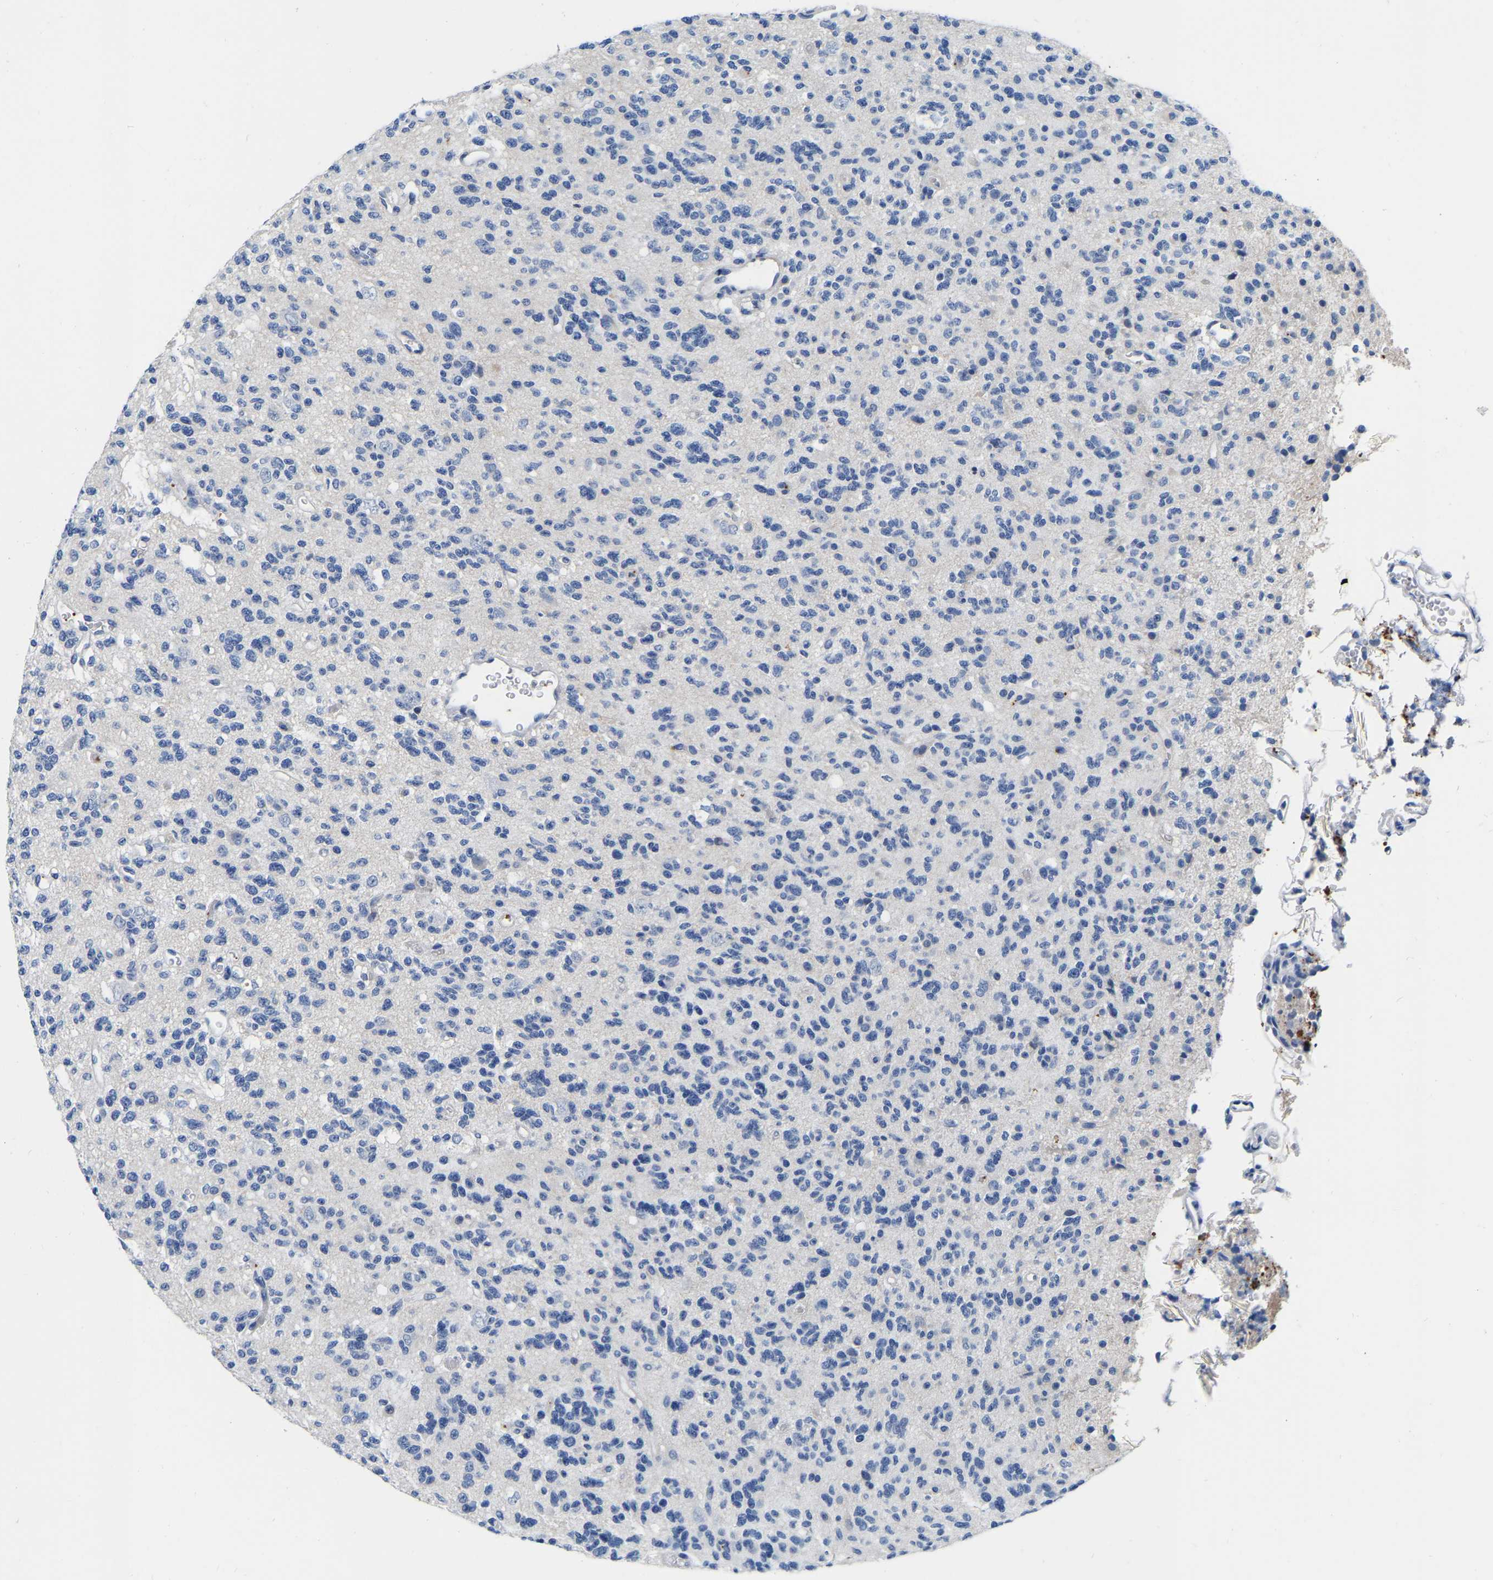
{"staining": {"intensity": "negative", "quantity": "none", "location": "none"}, "tissue": "glioma", "cell_type": "Tumor cells", "image_type": "cancer", "snomed": [{"axis": "morphology", "description": "Glioma, malignant, Low grade"}, {"axis": "topography", "description": "Brain"}], "caption": "IHC photomicrograph of neoplastic tissue: human glioma stained with DAB reveals no significant protein staining in tumor cells.", "gene": "RAB27B", "patient": {"sex": "male", "age": 38}}